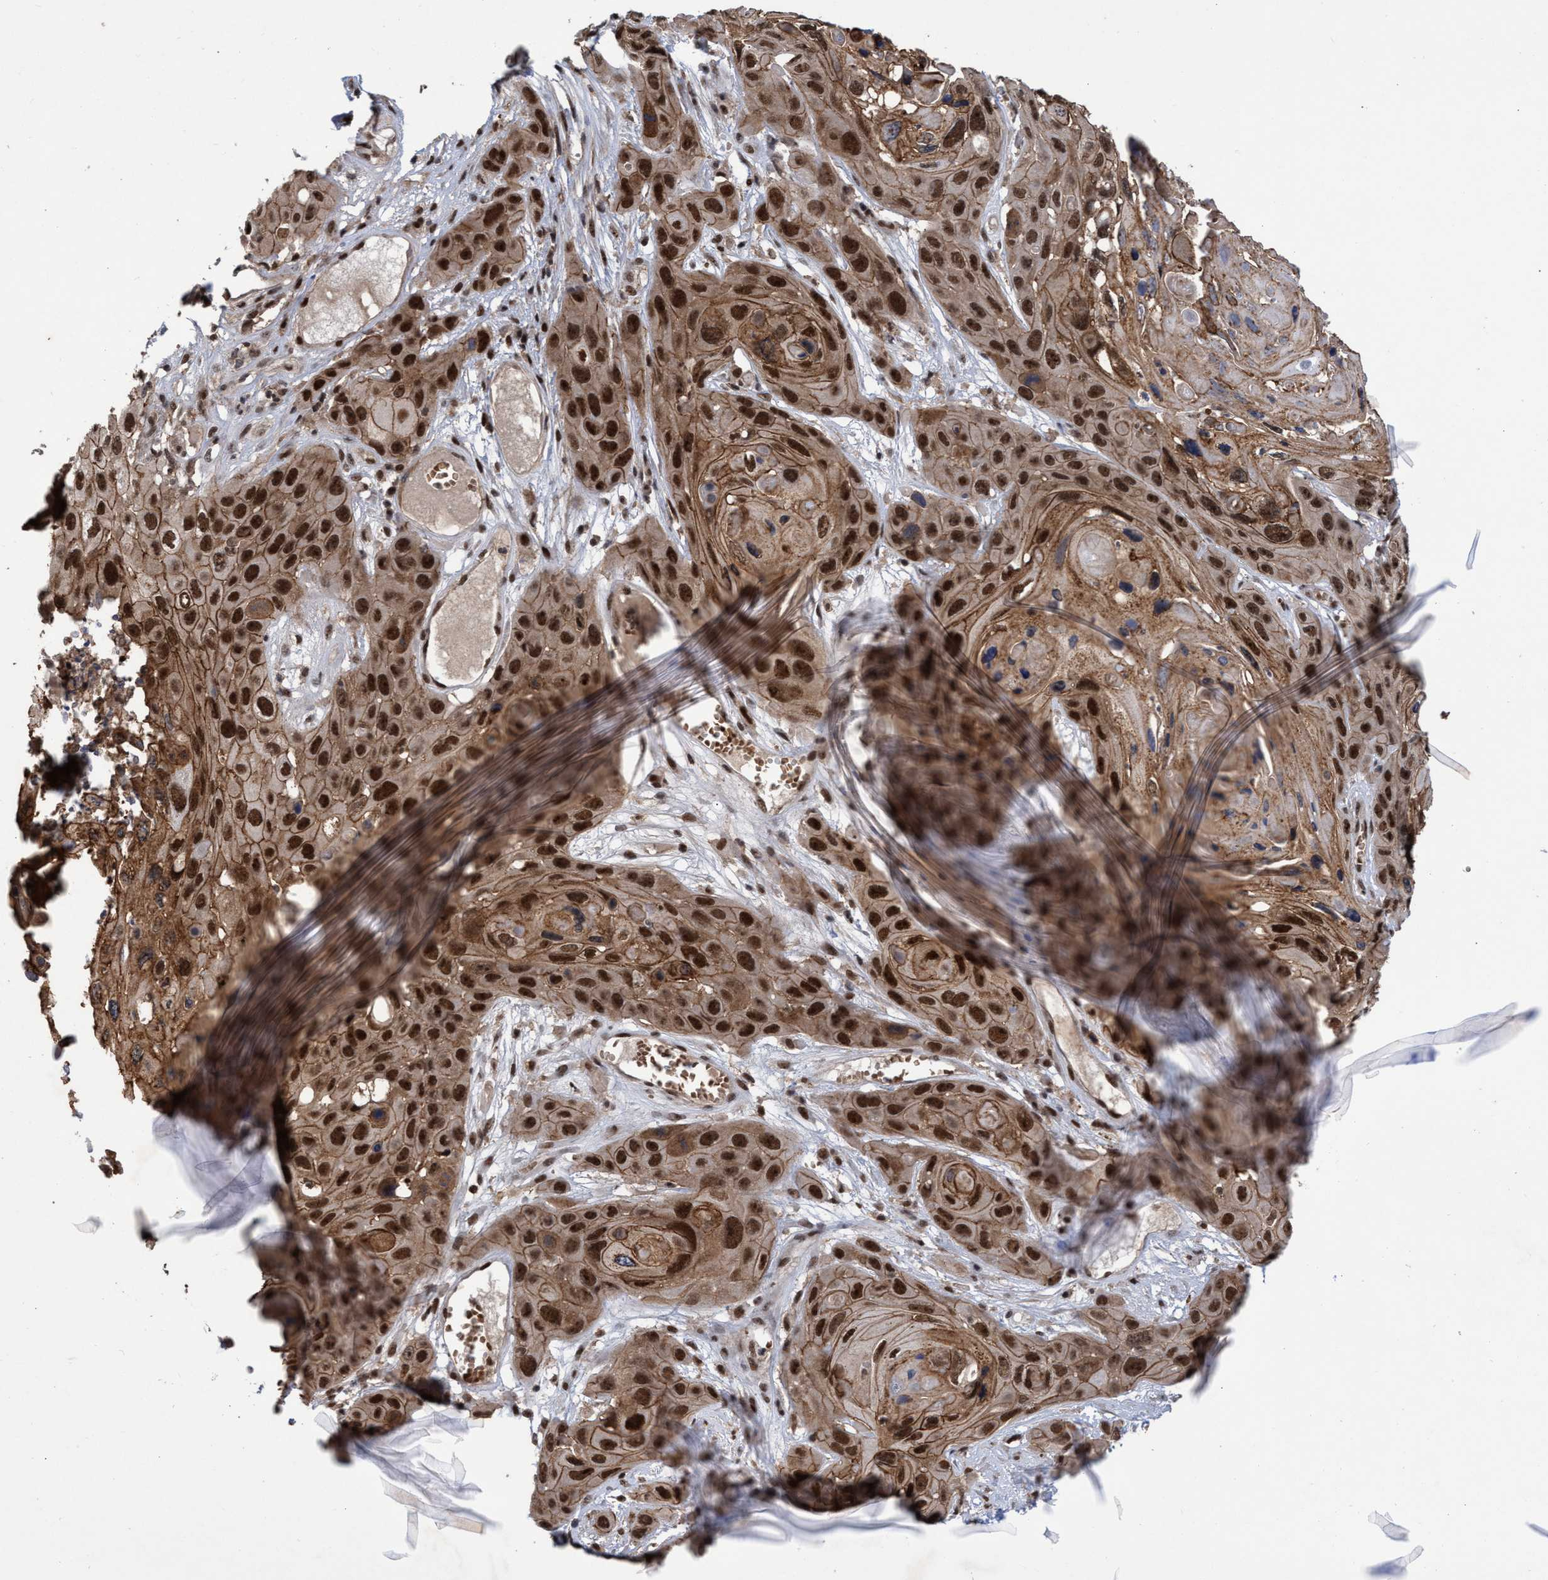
{"staining": {"intensity": "strong", "quantity": ">75%", "location": "cytoplasmic/membranous,nuclear"}, "tissue": "skin cancer", "cell_type": "Tumor cells", "image_type": "cancer", "snomed": [{"axis": "morphology", "description": "Squamous cell carcinoma, NOS"}, {"axis": "topography", "description": "Skin"}], "caption": "Immunohistochemistry (IHC) of skin squamous cell carcinoma demonstrates high levels of strong cytoplasmic/membranous and nuclear staining in about >75% of tumor cells.", "gene": "GTF2F1", "patient": {"sex": "male", "age": 55}}